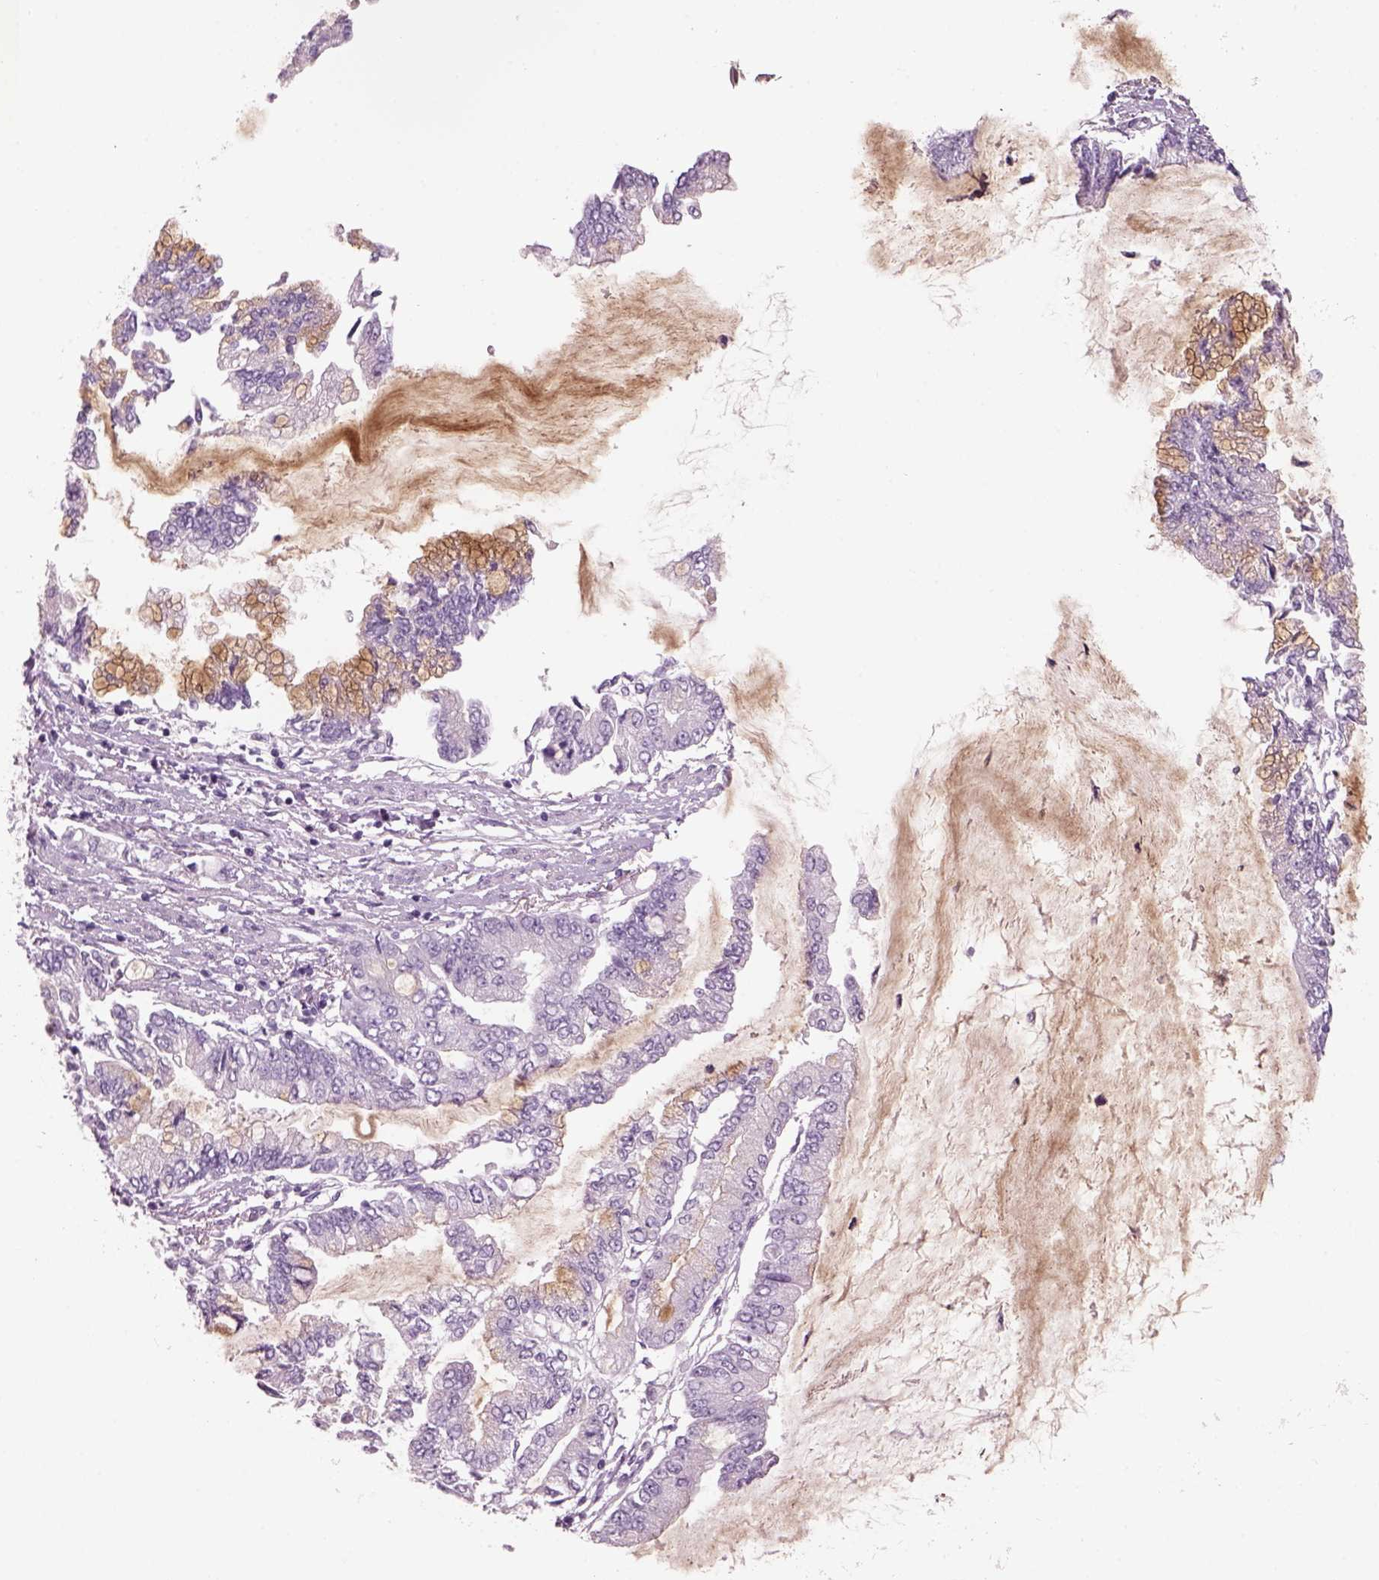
{"staining": {"intensity": "moderate", "quantity": "25%-75%", "location": "cytoplasmic/membranous"}, "tissue": "stomach cancer", "cell_type": "Tumor cells", "image_type": "cancer", "snomed": [{"axis": "morphology", "description": "Adenocarcinoma, NOS"}, {"axis": "topography", "description": "Stomach, upper"}], "caption": "The image displays staining of stomach cancer, revealing moderate cytoplasmic/membranous protein positivity (brown color) within tumor cells. The protein is stained brown, and the nuclei are stained in blue (DAB IHC with brightfield microscopy, high magnification).", "gene": "SLC6A2", "patient": {"sex": "female", "age": 74}}